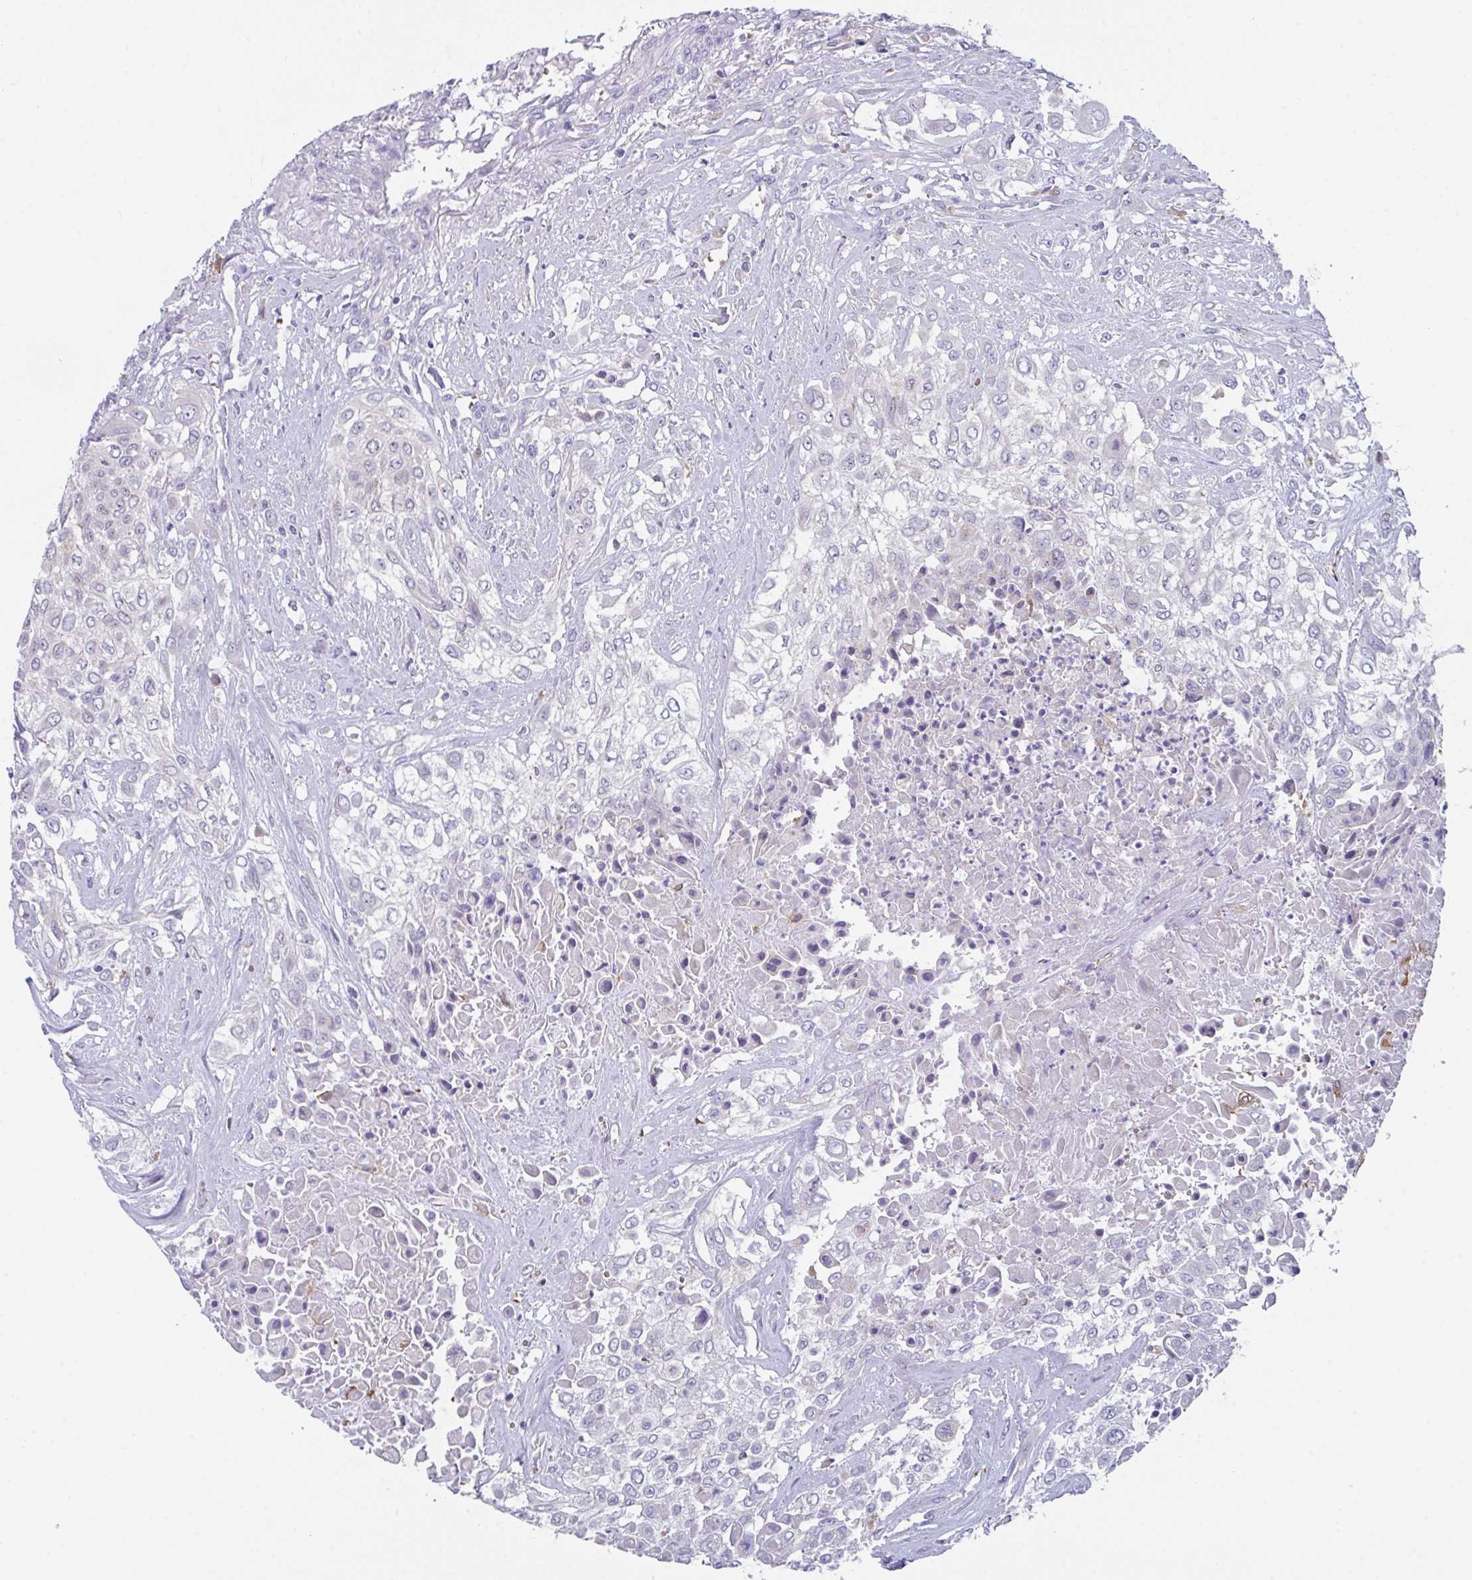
{"staining": {"intensity": "negative", "quantity": "none", "location": "none"}, "tissue": "urothelial cancer", "cell_type": "Tumor cells", "image_type": "cancer", "snomed": [{"axis": "morphology", "description": "Urothelial carcinoma, High grade"}, {"axis": "topography", "description": "Urinary bladder"}], "caption": "IHC micrograph of human urothelial cancer stained for a protein (brown), which reveals no staining in tumor cells. (DAB (3,3'-diaminobenzidine) immunohistochemistry visualized using brightfield microscopy, high magnification).", "gene": "TFAP2C", "patient": {"sex": "male", "age": 57}}